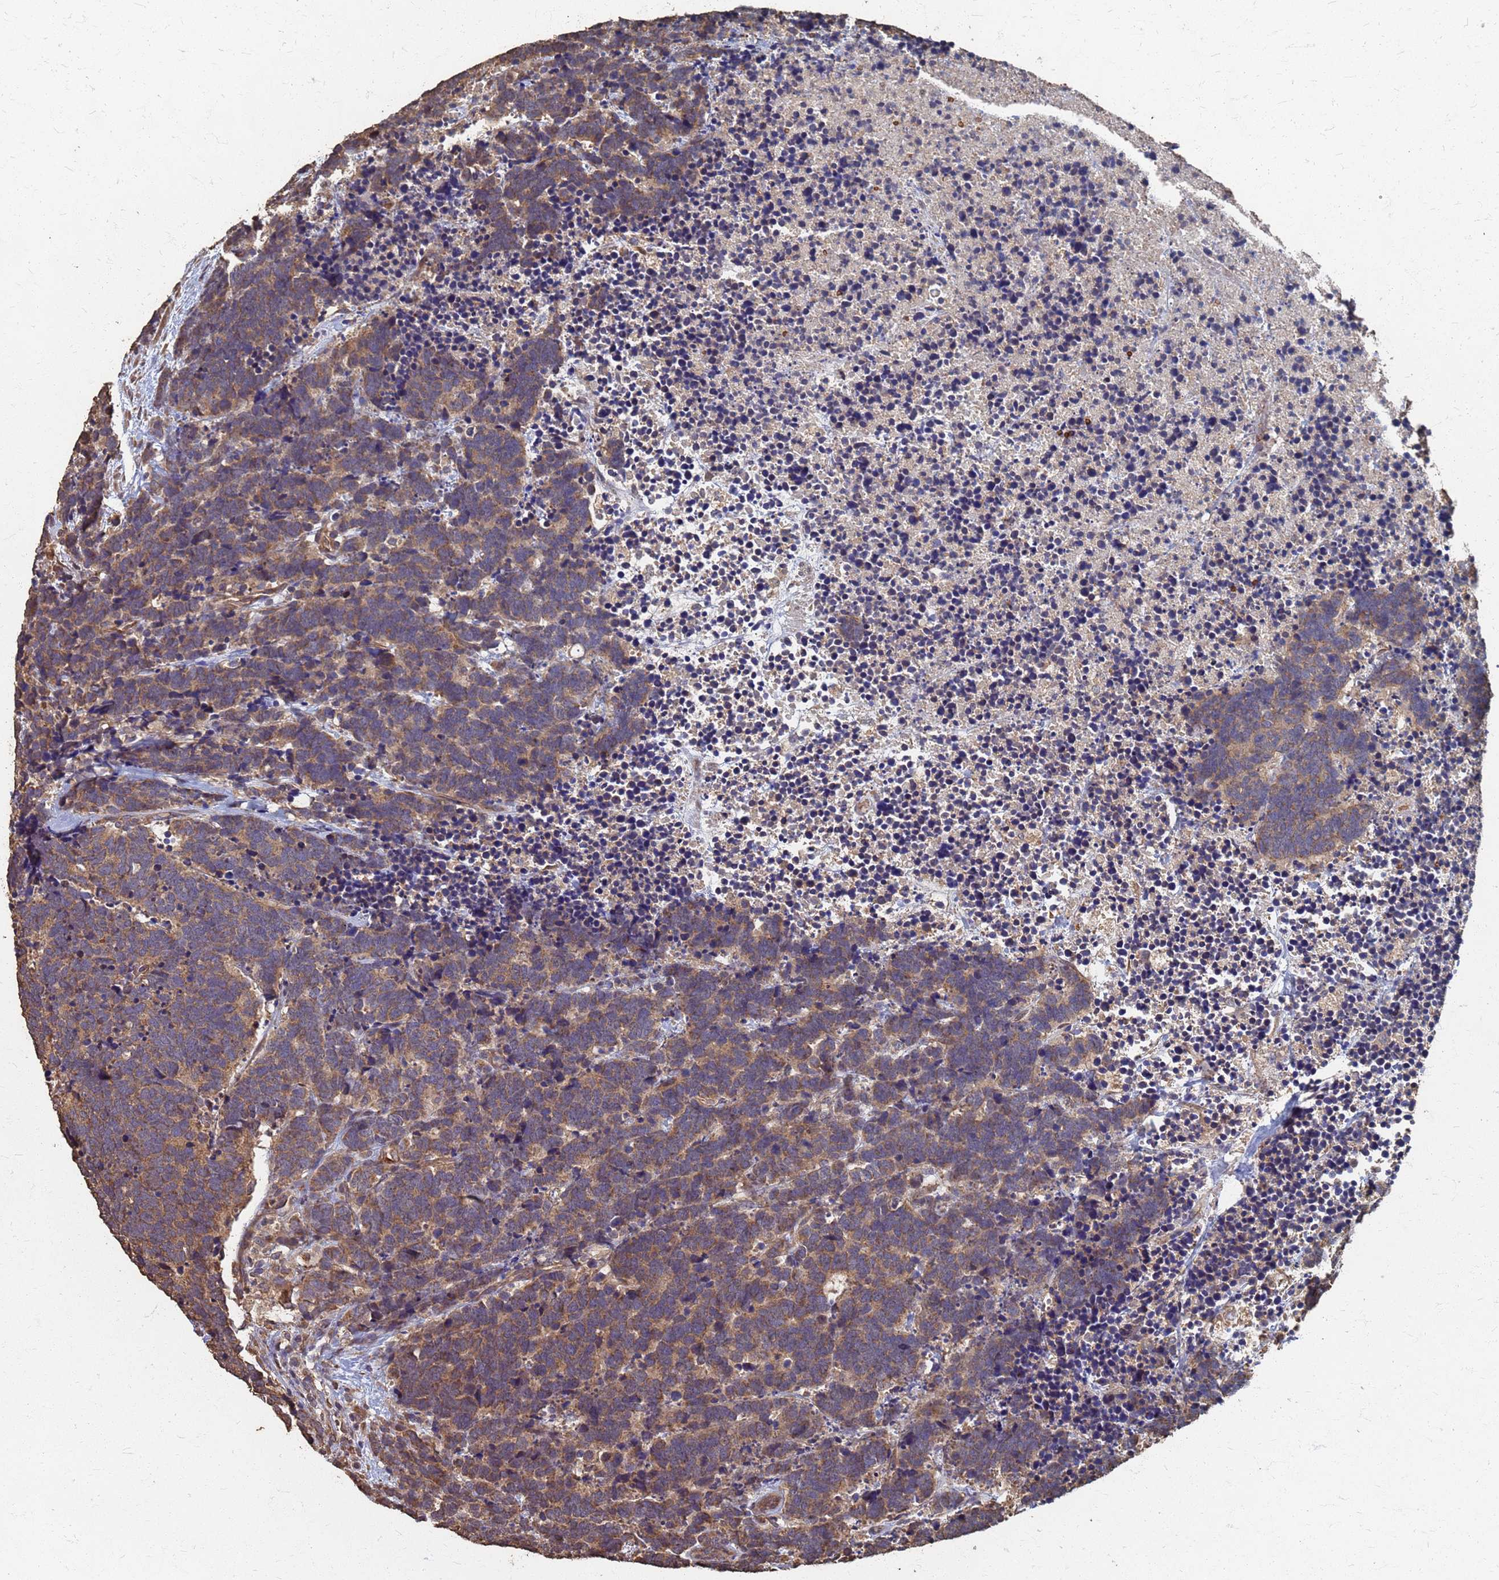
{"staining": {"intensity": "moderate", "quantity": ">75%", "location": "cytoplasmic/membranous"}, "tissue": "carcinoid", "cell_type": "Tumor cells", "image_type": "cancer", "snomed": [{"axis": "morphology", "description": "Carcinoma, NOS"}, {"axis": "morphology", "description": "Carcinoid, malignant, NOS"}, {"axis": "topography", "description": "Urinary bladder"}], "caption": "Carcinoid was stained to show a protein in brown. There is medium levels of moderate cytoplasmic/membranous expression in about >75% of tumor cells. (Brightfield microscopy of DAB IHC at high magnification).", "gene": "DPH5", "patient": {"sex": "male", "age": 57}}